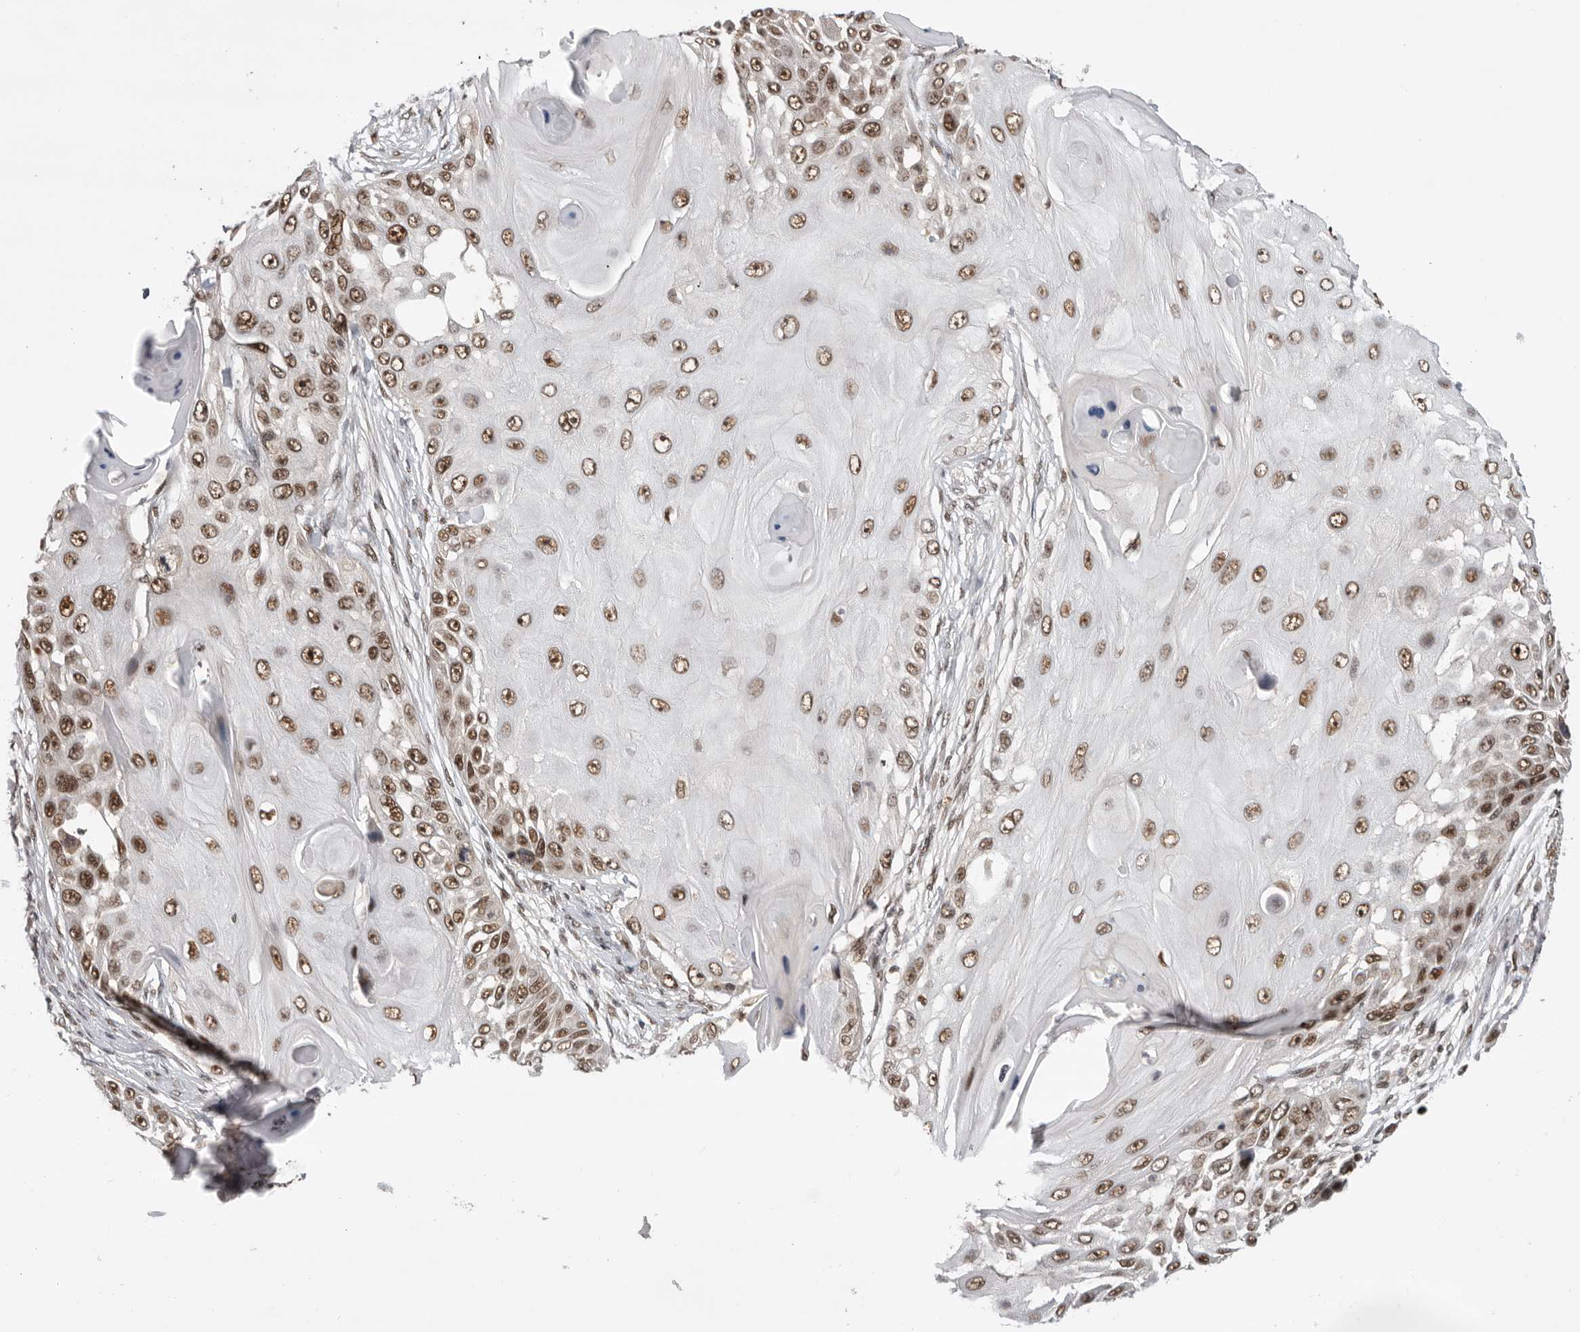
{"staining": {"intensity": "strong", "quantity": ">75%", "location": "nuclear"}, "tissue": "skin cancer", "cell_type": "Tumor cells", "image_type": "cancer", "snomed": [{"axis": "morphology", "description": "Squamous cell carcinoma, NOS"}, {"axis": "topography", "description": "Skin"}], "caption": "This is a micrograph of immunohistochemistry (IHC) staining of skin squamous cell carcinoma, which shows strong staining in the nuclear of tumor cells.", "gene": "ZNF830", "patient": {"sex": "female", "age": 44}}